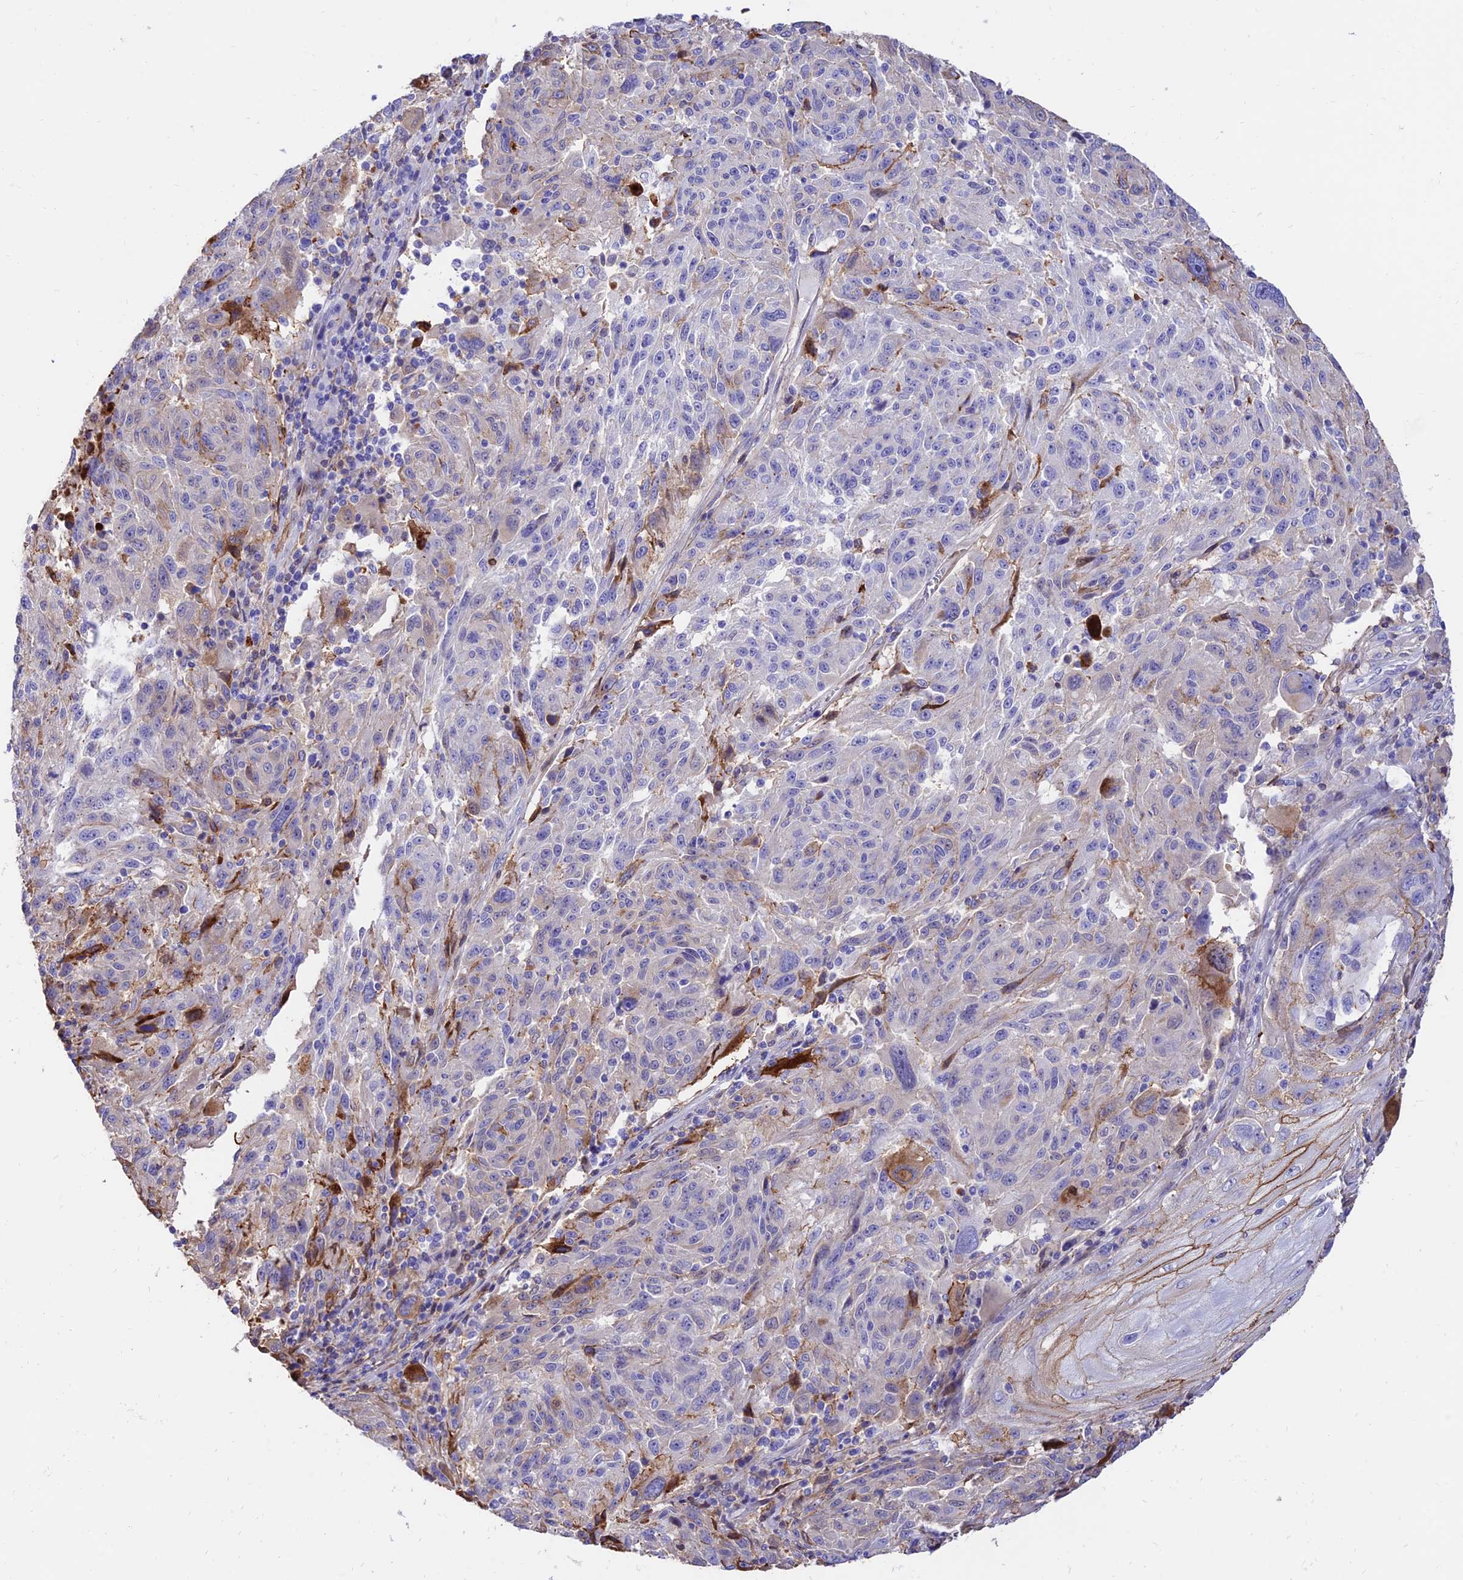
{"staining": {"intensity": "negative", "quantity": "none", "location": "none"}, "tissue": "melanoma", "cell_type": "Tumor cells", "image_type": "cancer", "snomed": [{"axis": "morphology", "description": "Malignant melanoma, NOS"}, {"axis": "topography", "description": "Skin"}], "caption": "The IHC image has no significant positivity in tumor cells of malignant melanoma tissue.", "gene": "SREK1IP1", "patient": {"sex": "male", "age": 53}}